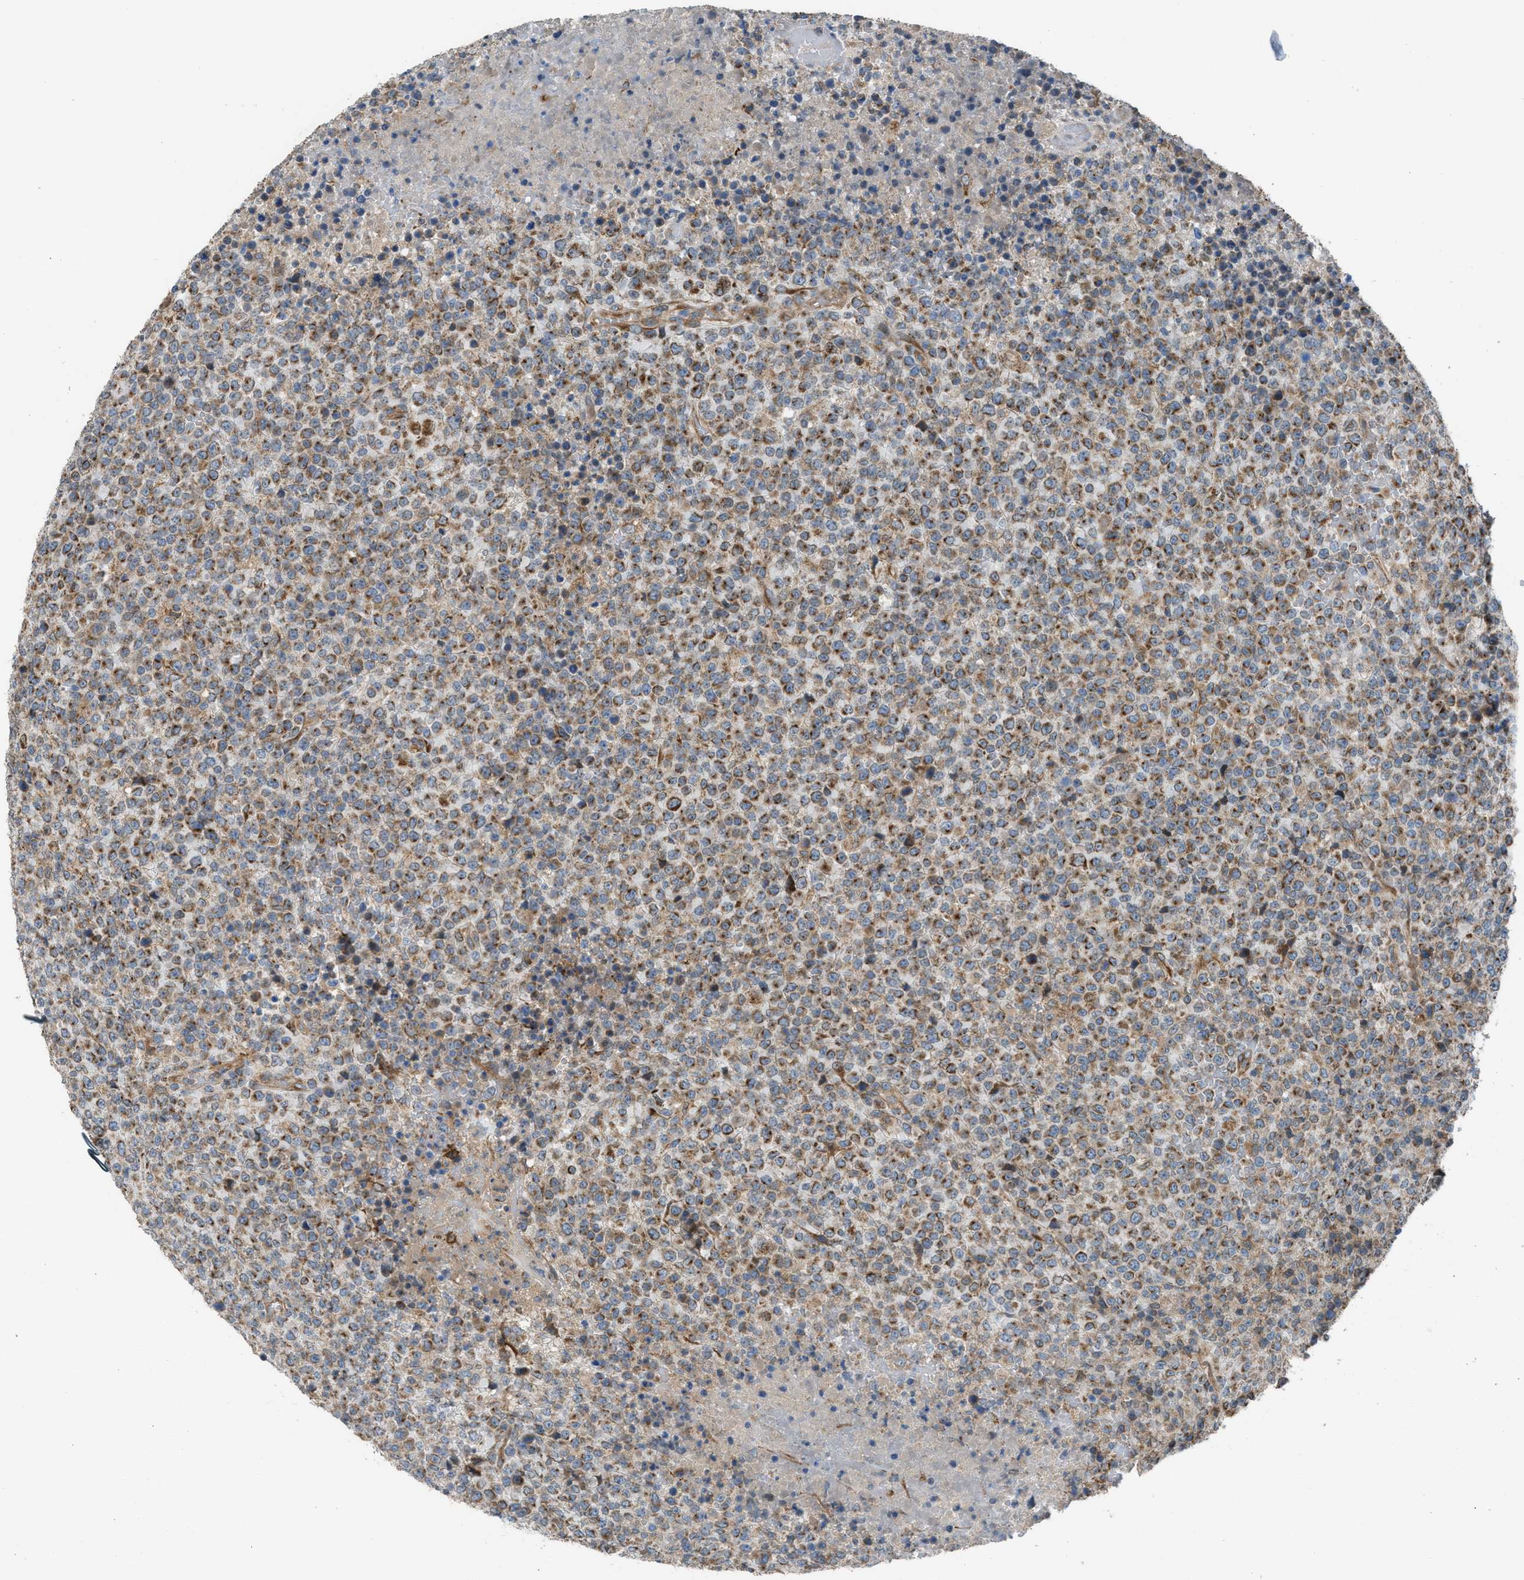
{"staining": {"intensity": "moderate", "quantity": ">75%", "location": "cytoplasmic/membranous"}, "tissue": "lymphoma", "cell_type": "Tumor cells", "image_type": "cancer", "snomed": [{"axis": "morphology", "description": "Malignant lymphoma, non-Hodgkin's type, High grade"}, {"axis": "topography", "description": "Lymph node"}], "caption": "The micrograph demonstrates immunohistochemical staining of malignant lymphoma, non-Hodgkin's type (high-grade). There is moderate cytoplasmic/membranous staining is appreciated in approximately >75% of tumor cells.", "gene": "SLC10A3", "patient": {"sex": "male", "age": 13}}